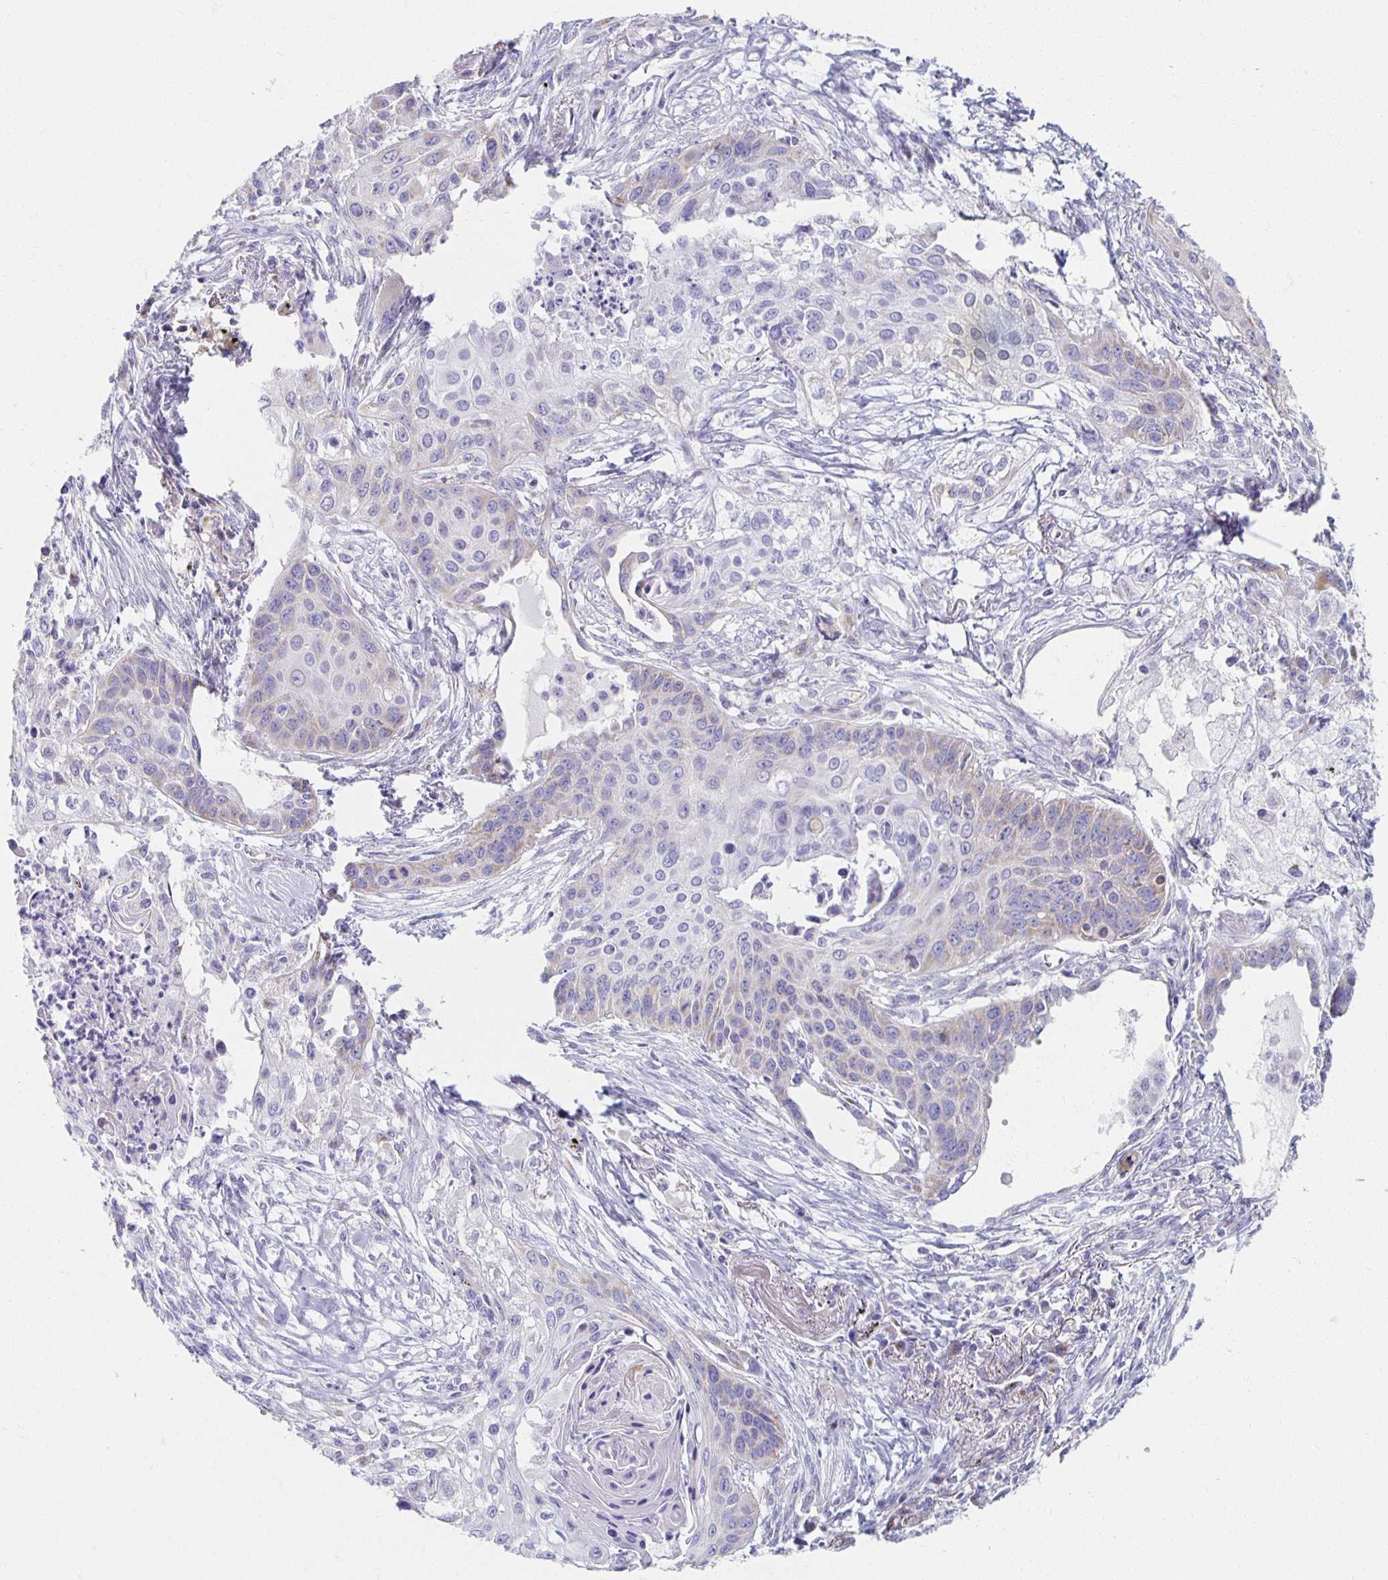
{"staining": {"intensity": "weak", "quantity": "<25%", "location": "cytoplasmic/membranous"}, "tissue": "lung cancer", "cell_type": "Tumor cells", "image_type": "cancer", "snomed": [{"axis": "morphology", "description": "Squamous cell carcinoma, NOS"}, {"axis": "topography", "description": "Lung"}], "caption": "The photomicrograph demonstrates no significant staining in tumor cells of lung squamous cell carcinoma.", "gene": "TEX44", "patient": {"sex": "male", "age": 71}}